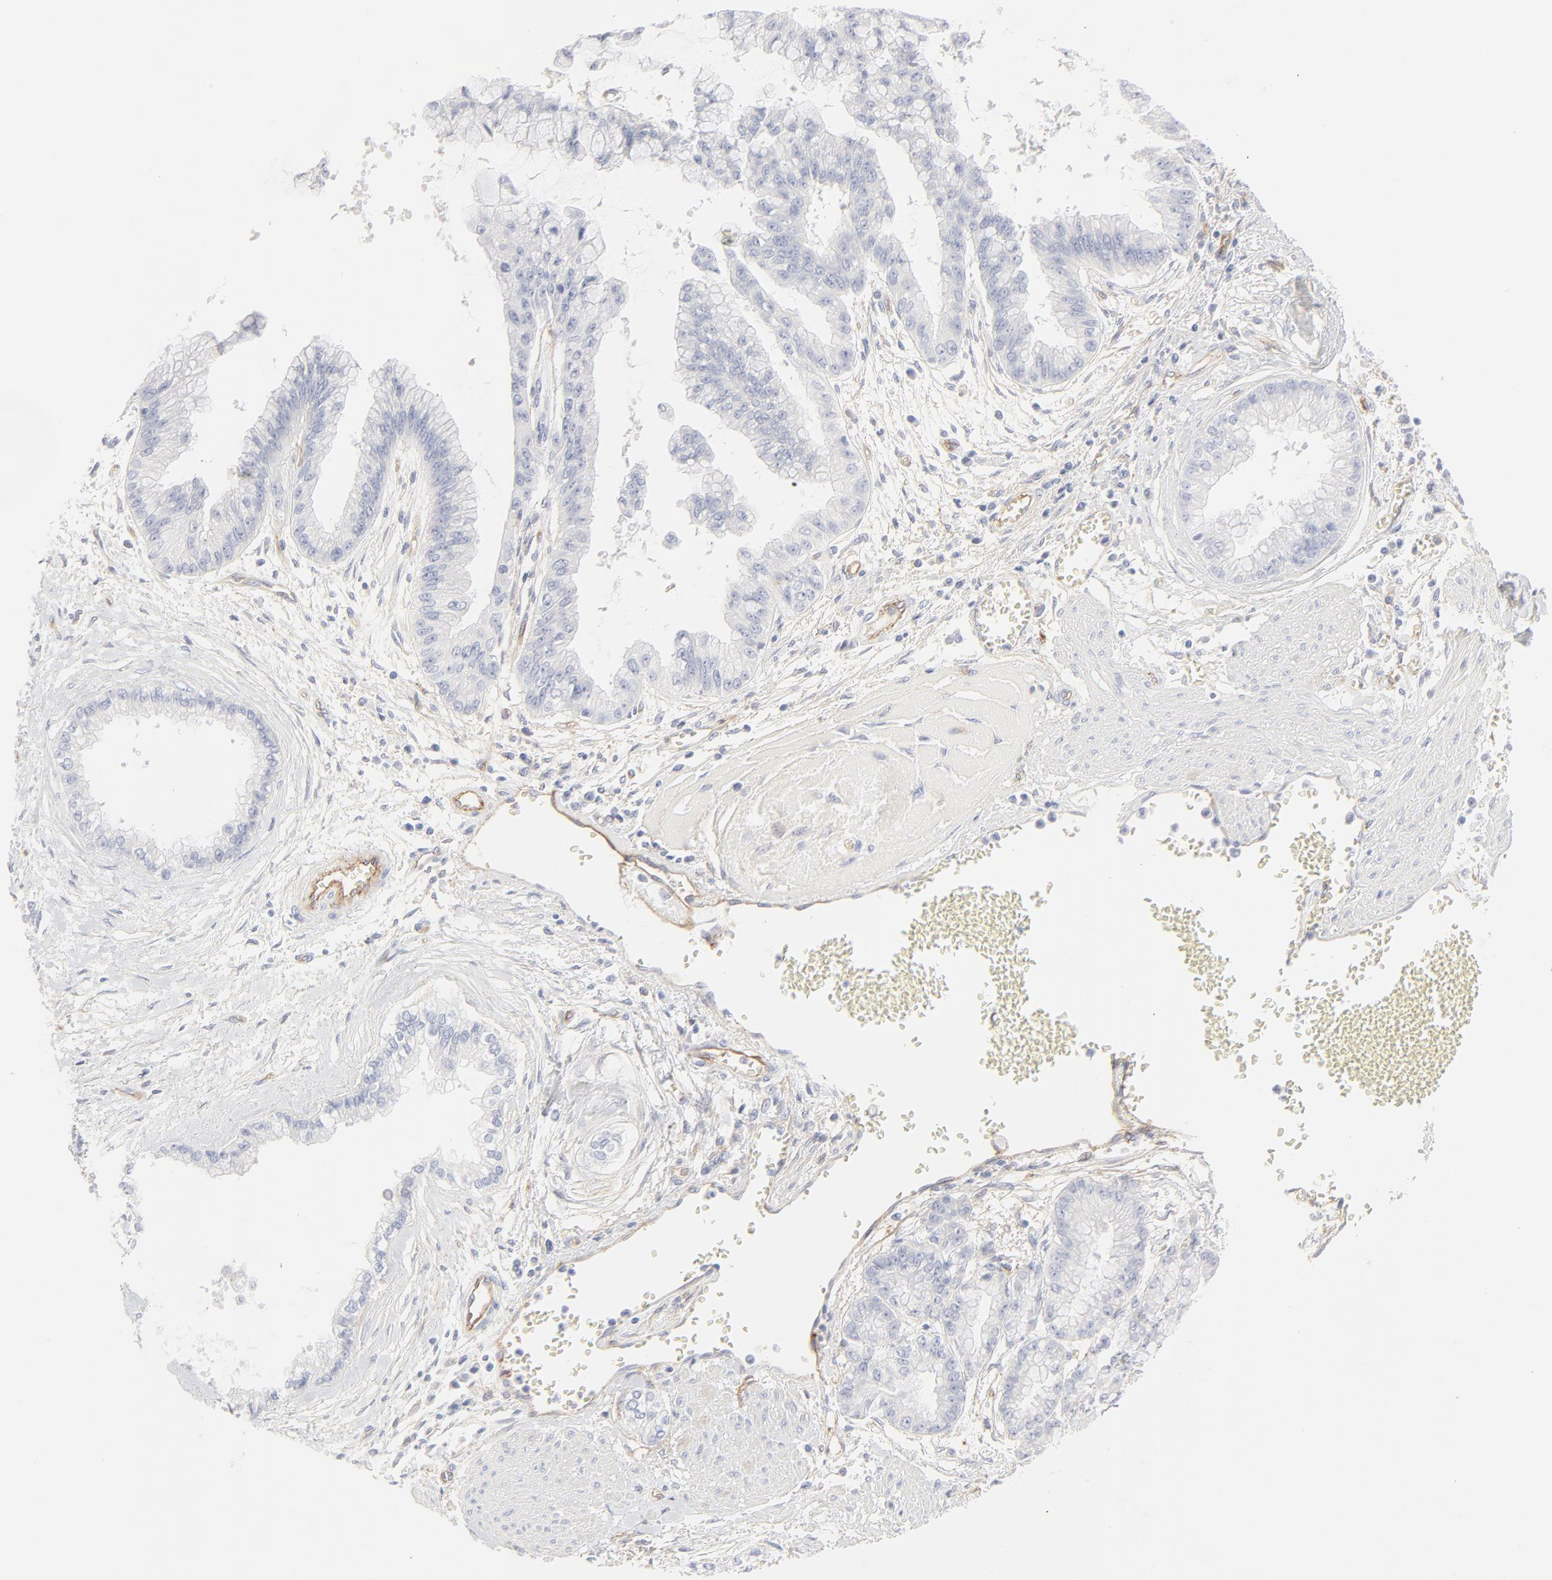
{"staining": {"intensity": "negative", "quantity": "none", "location": "none"}, "tissue": "liver cancer", "cell_type": "Tumor cells", "image_type": "cancer", "snomed": [{"axis": "morphology", "description": "Cholangiocarcinoma"}, {"axis": "topography", "description": "Liver"}], "caption": "Protein analysis of liver cholangiocarcinoma exhibits no significant expression in tumor cells.", "gene": "ITGA5", "patient": {"sex": "female", "age": 79}}